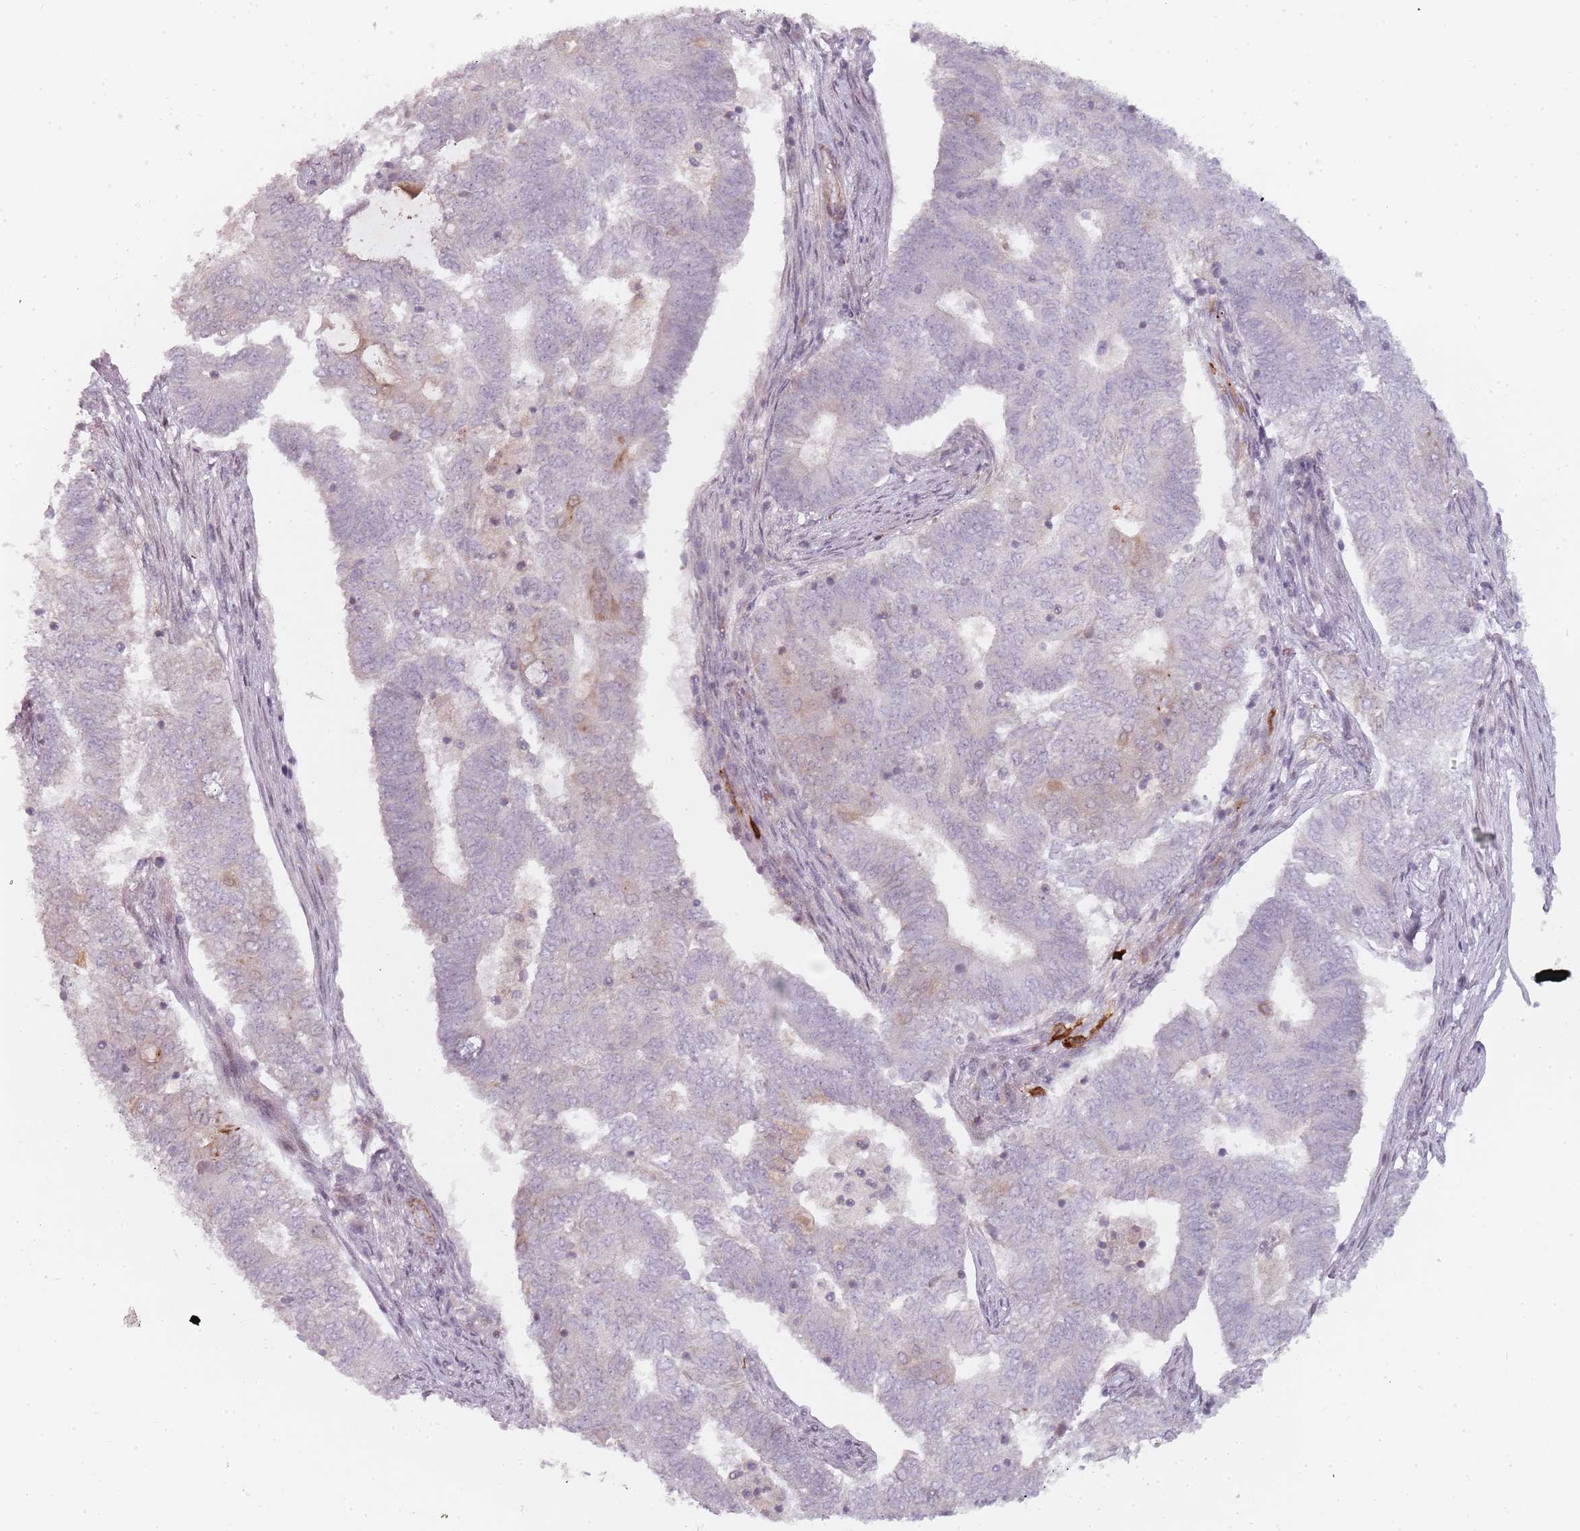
{"staining": {"intensity": "negative", "quantity": "none", "location": "none"}, "tissue": "endometrial cancer", "cell_type": "Tumor cells", "image_type": "cancer", "snomed": [{"axis": "morphology", "description": "Adenocarcinoma, NOS"}, {"axis": "topography", "description": "Endometrium"}], "caption": "Human endometrial cancer (adenocarcinoma) stained for a protein using immunohistochemistry (IHC) demonstrates no expression in tumor cells.", "gene": "RPS6KA2", "patient": {"sex": "female", "age": 62}}